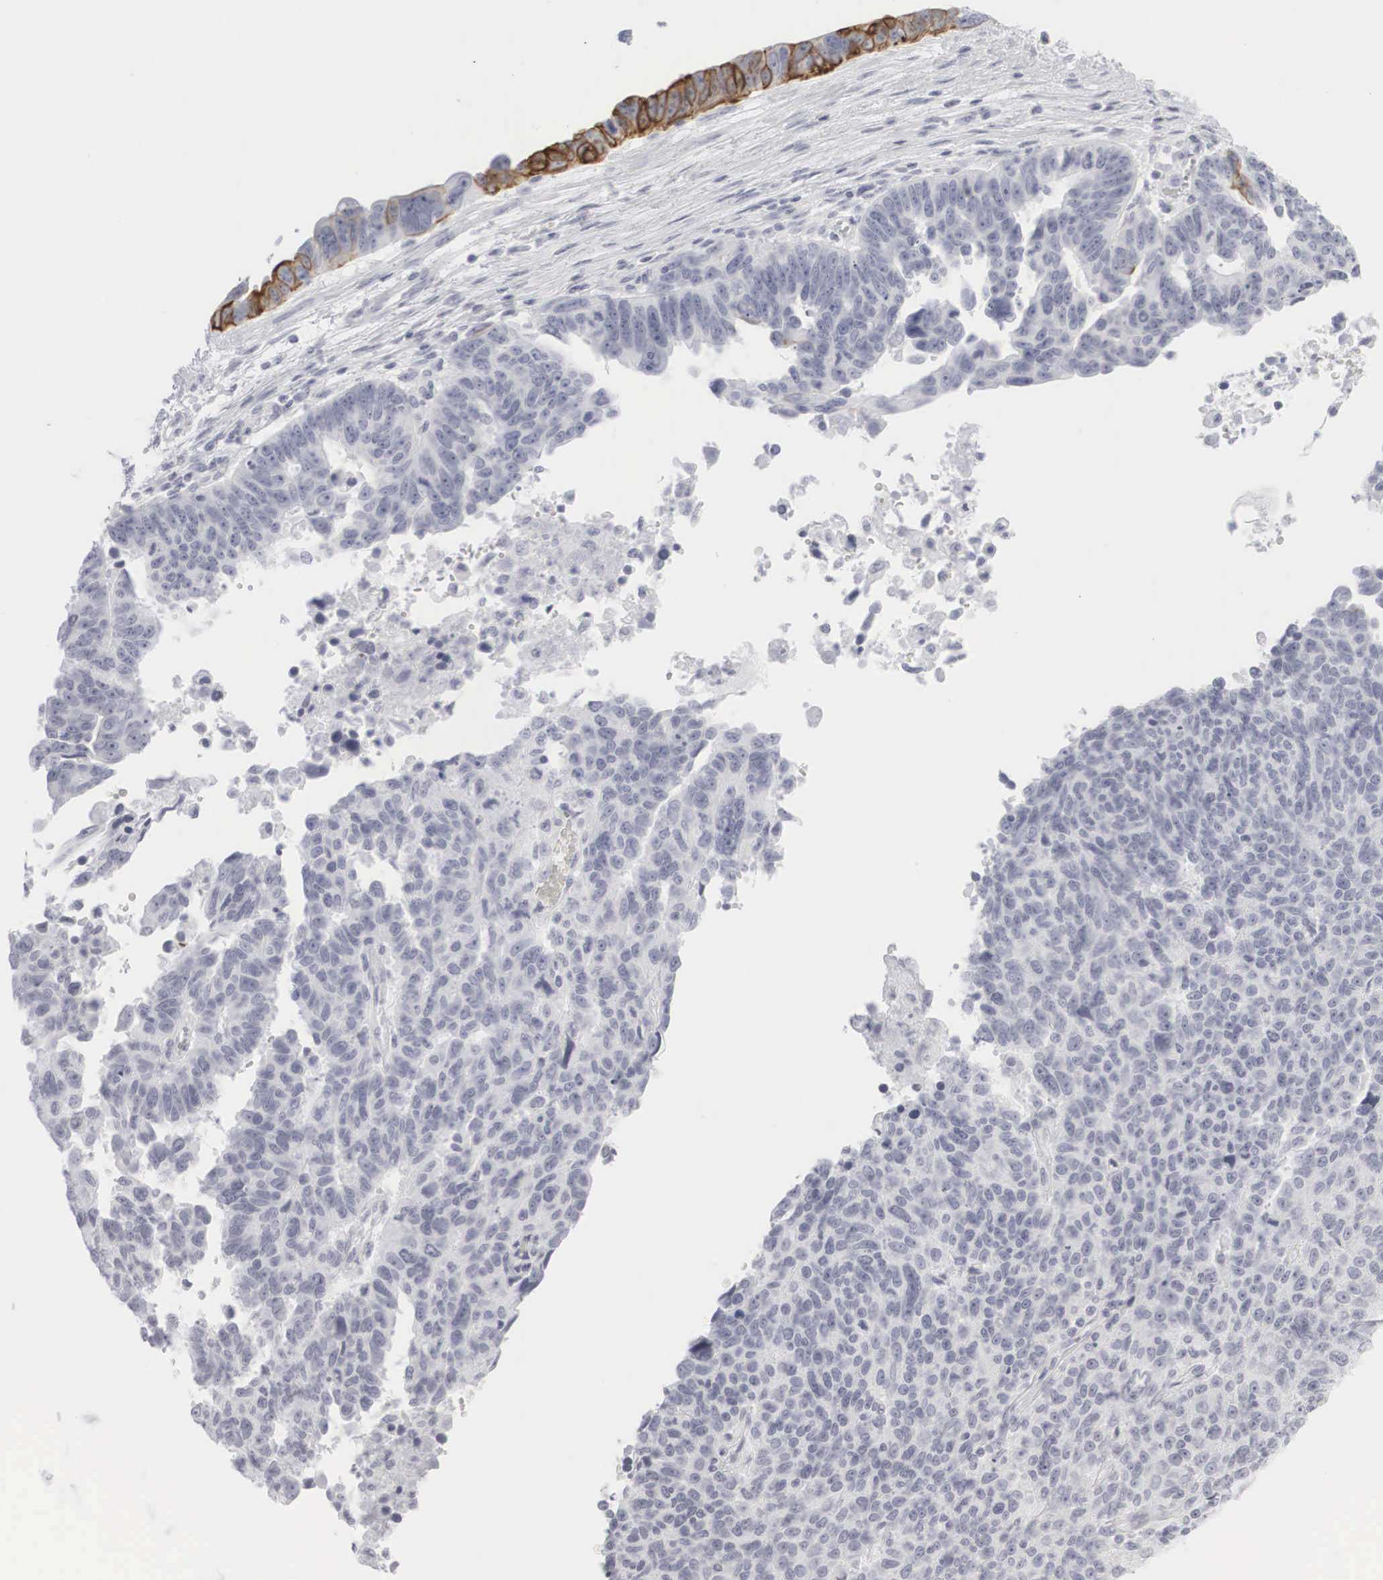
{"staining": {"intensity": "moderate", "quantity": "<25%", "location": "cytoplasmic/membranous"}, "tissue": "ovarian cancer", "cell_type": "Tumor cells", "image_type": "cancer", "snomed": [{"axis": "morphology", "description": "Carcinoma, endometroid"}, {"axis": "morphology", "description": "Cystadenocarcinoma, serous, NOS"}, {"axis": "topography", "description": "Ovary"}], "caption": "Endometroid carcinoma (ovarian) was stained to show a protein in brown. There is low levels of moderate cytoplasmic/membranous expression in about <25% of tumor cells.", "gene": "KRT14", "patient": {"sex": "female", "age": 45}}